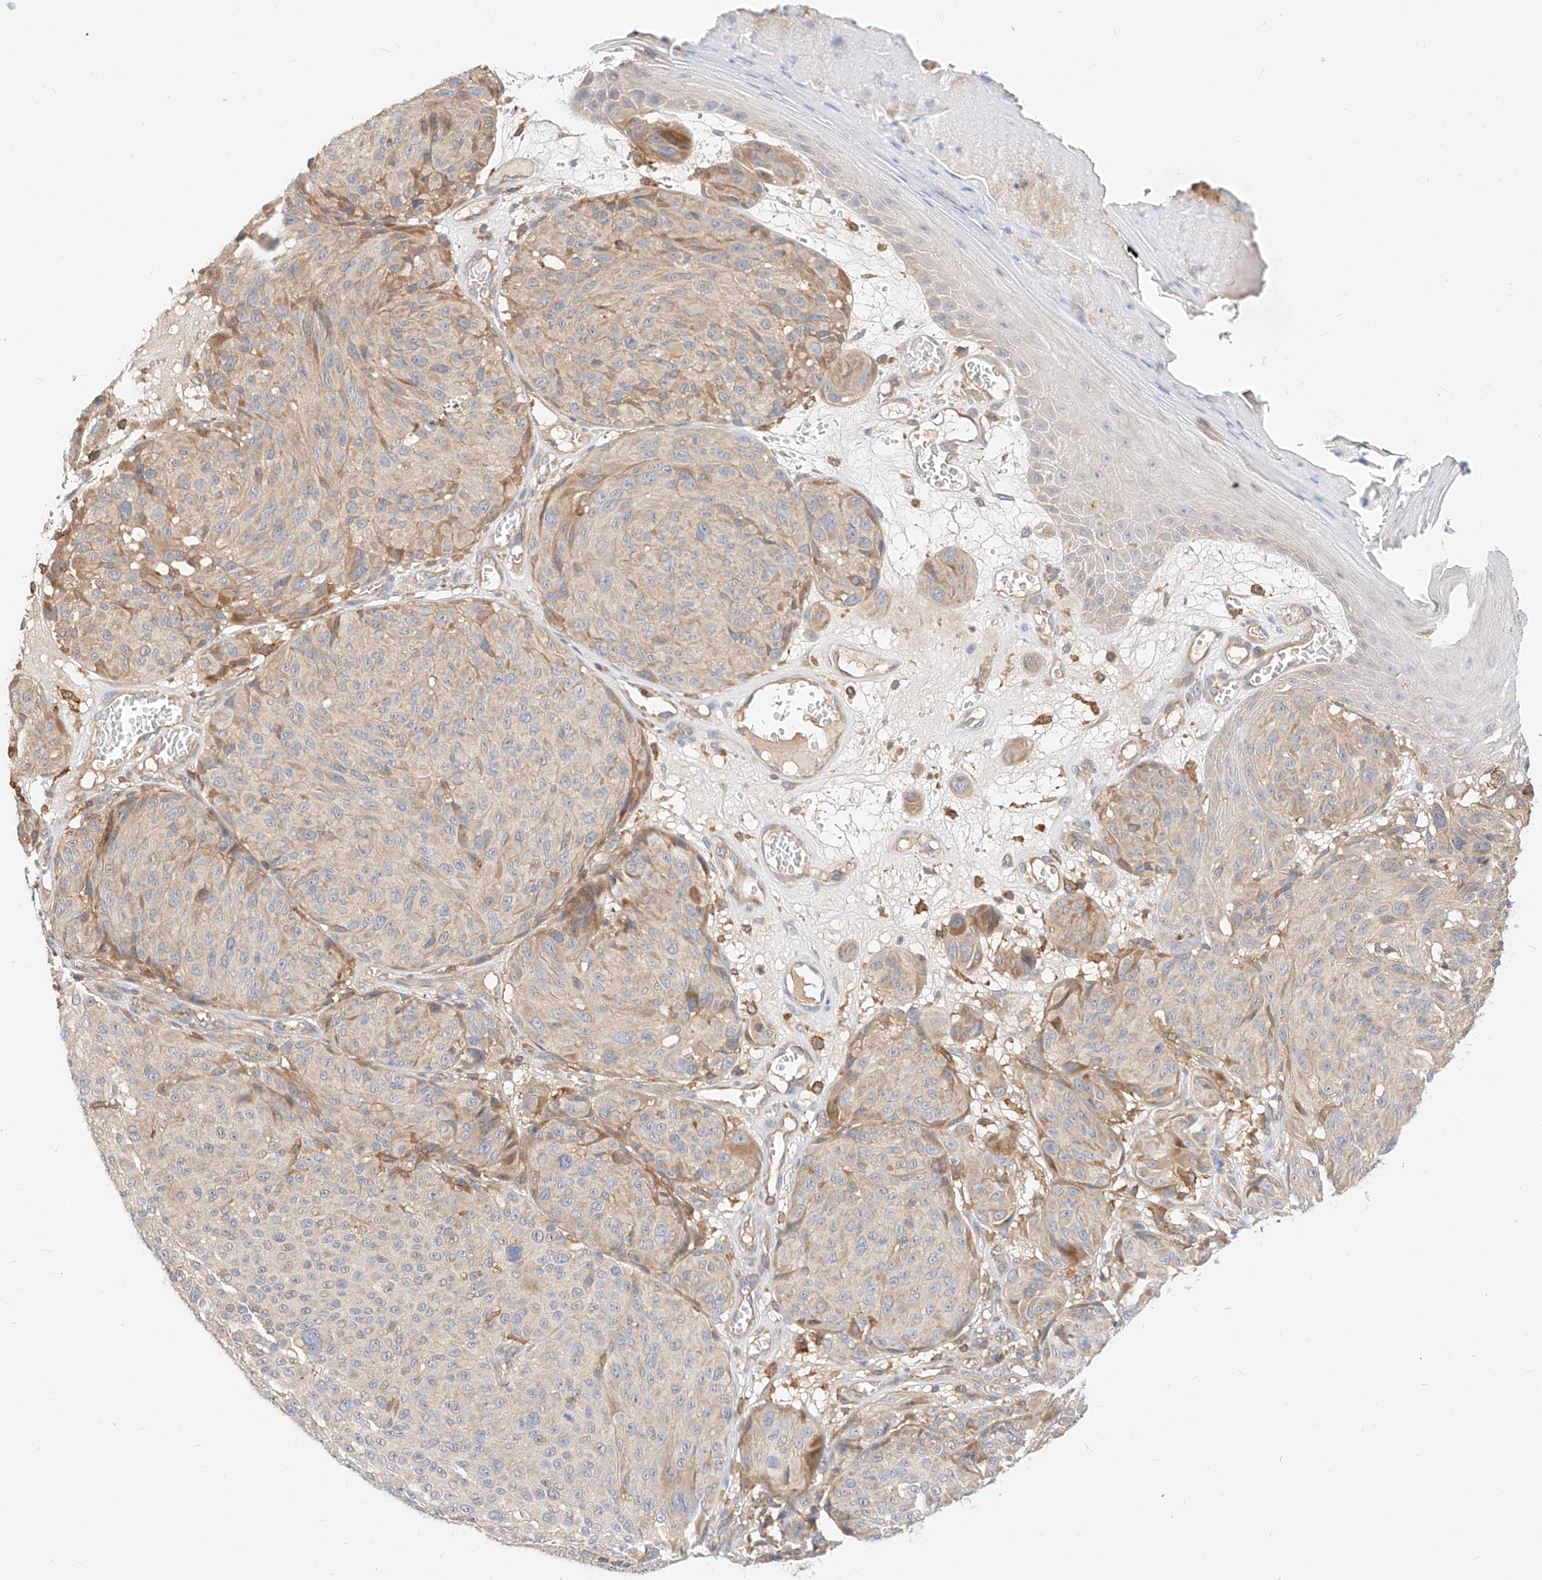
{"staining": {"intensity": "negative", "quantity": "none", "location": "none"}, "tissue": "melanoma", "cell_type": "Tumor cells", "image_type": "cancer", "snomed": [{"axis": "morphology", "description": "Malignant melanoma, NOS"}, {"axis": "topography", "description": "Skin"}], "caption": "Tumor cells are negative for protein expression in human melanoma.", "gene": "NFAM1", "patient": {"sex": "male", "age": 83}}